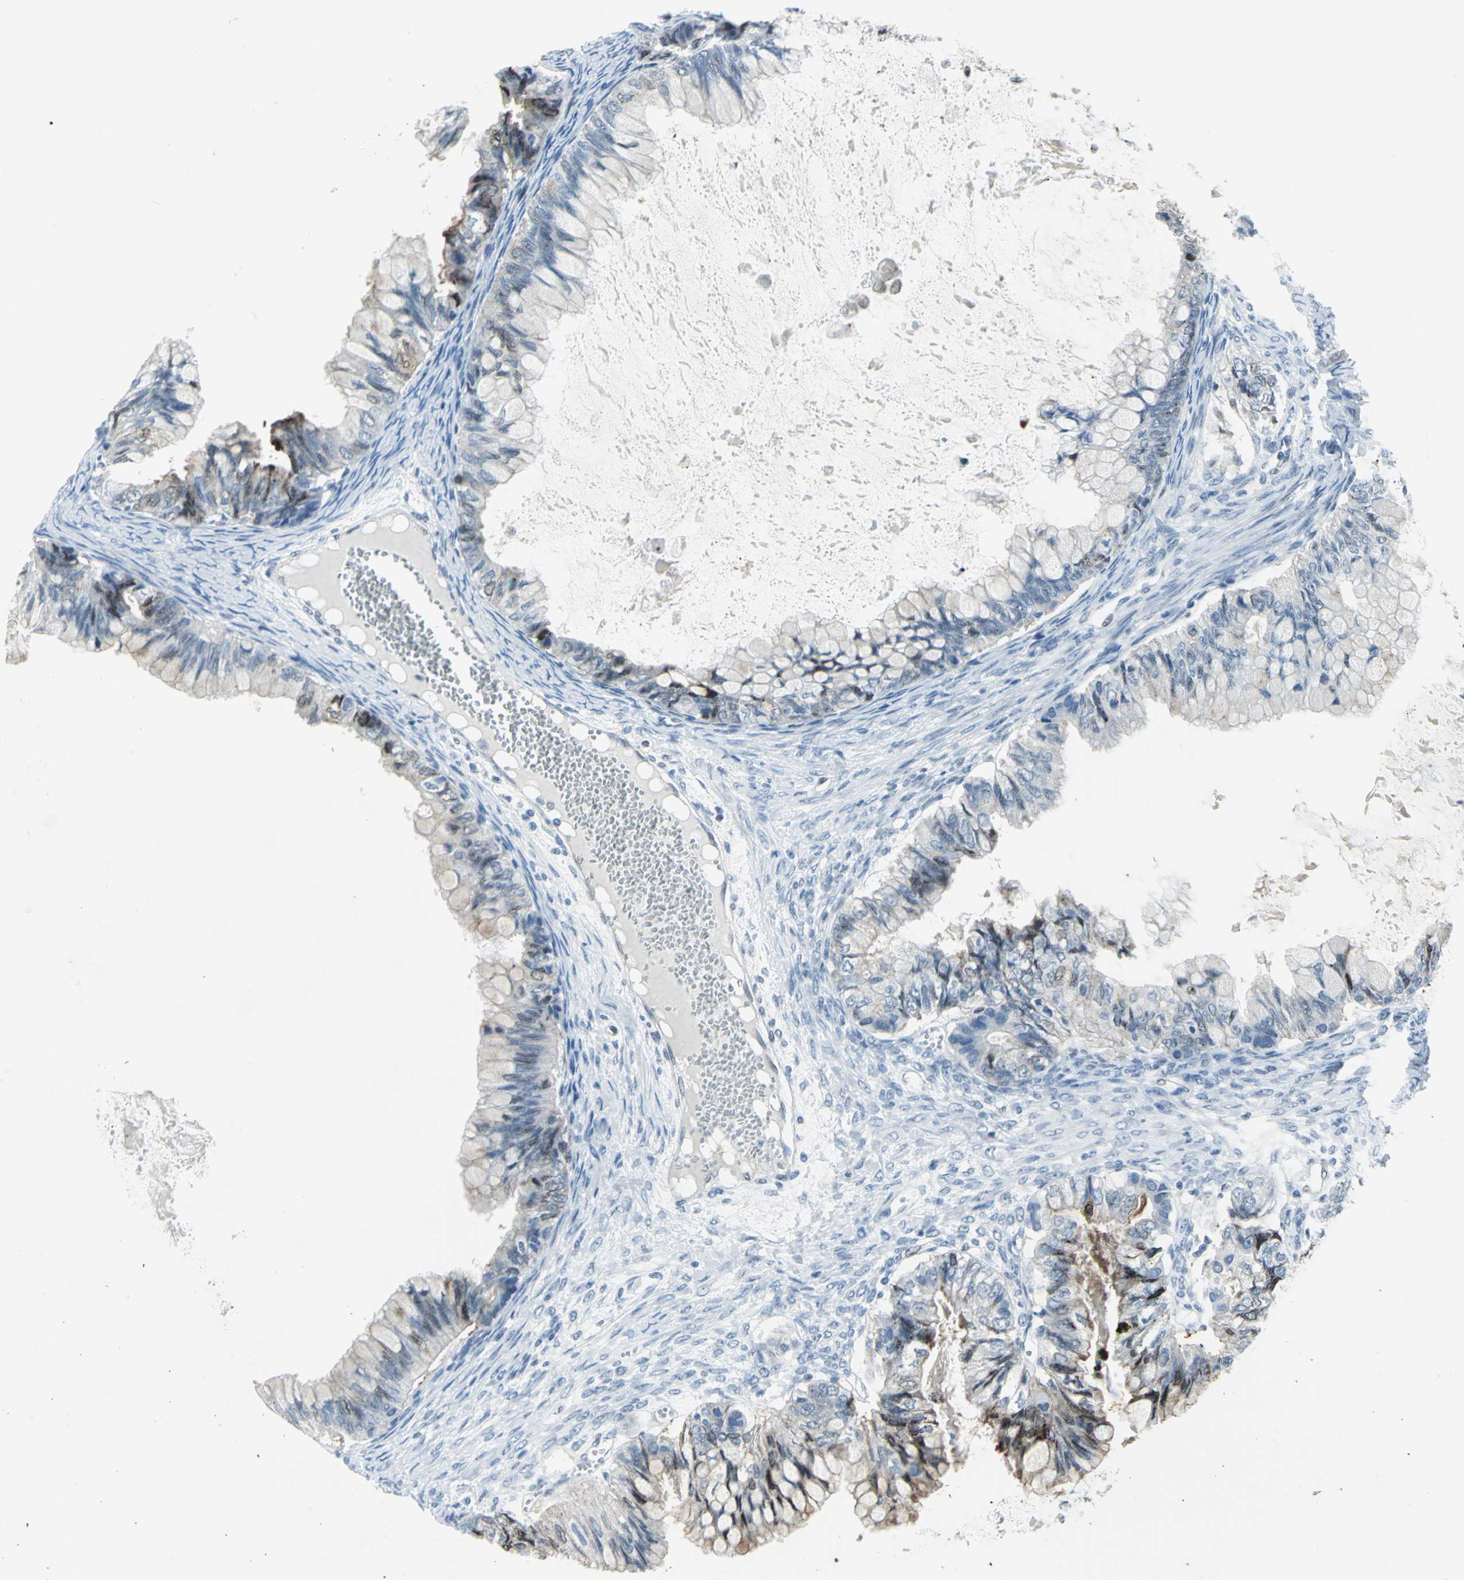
{"staining": {"intensity": "moderate", "quantity": "<25%", "location": "nuclear"}, "tissue": "ovarian cancer", "cell_type": "Tumor cells", "image_type": "cancer", "snomed": [{"axis": "morphology", "description": "Cystadenocarcinoma, mucinous, NOS"}, {"axis": "topography", "description": "Ovary"}], "caption": "There is low levels of moderate nuclear expression in tumor cells of ovarian cancer (mucinous cystadenocarcinoma), as demonstrated by immunohistochemical staining (brown color).", "gene": "SNUPN", "patient": {"sex": "female", "age": 80}}